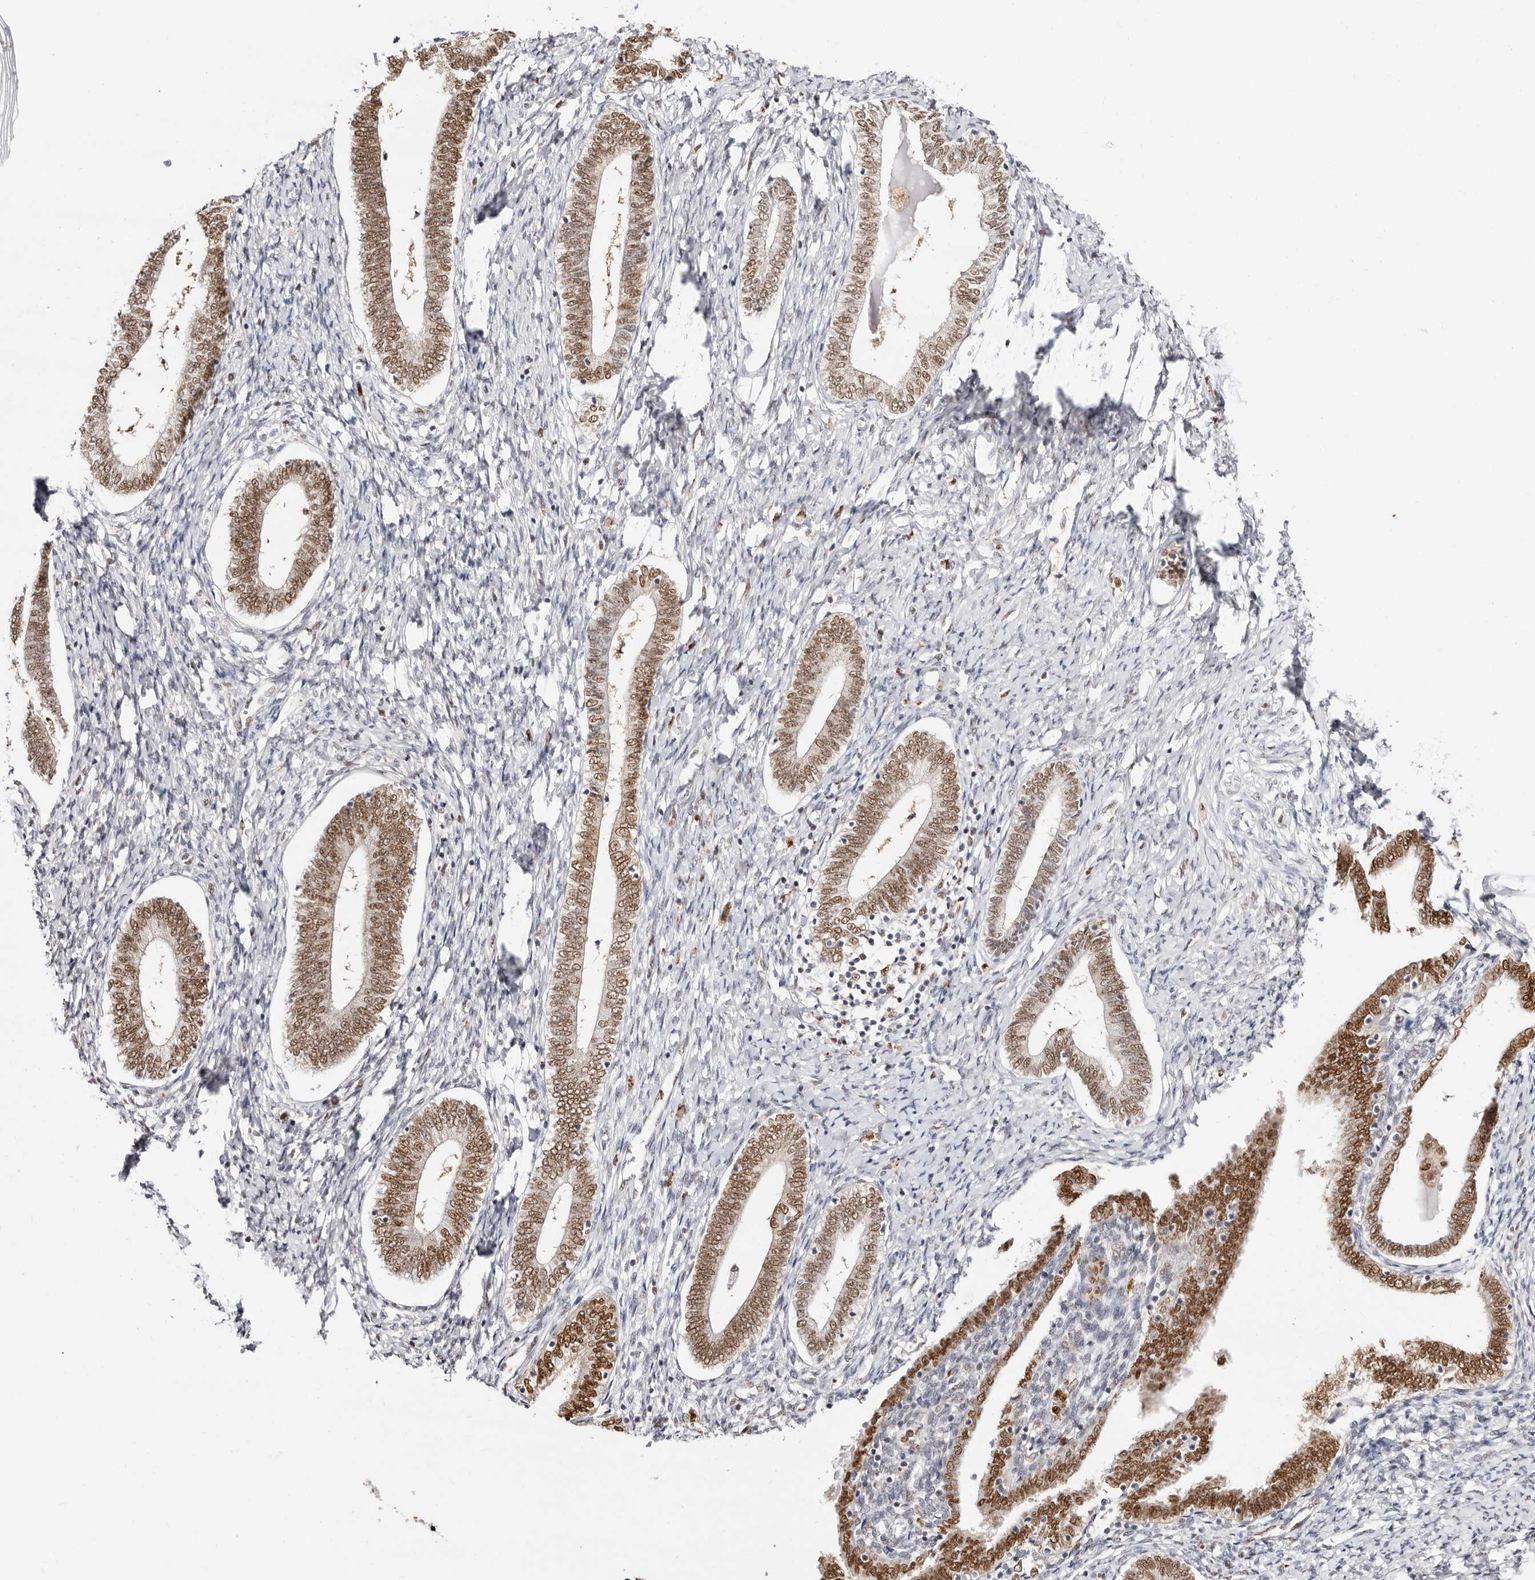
{"staining": {"intensity": "moderate", "quantity": "25%-75%", "location": "nuclear"}, "tissue": "endometrium", "cell_type": "Cells in endometrial stroma", "image_type": "normal", "snomed": [{"axis": "morphology", "description": "Normal tissue, NOS"}, {"axis": "topography", "description": "Endometrium"}], "caption": "Protein positivity by immunohistochemistry (IHC) shows moderate nuclear expression in about 25%-75% of cells in endometrial stroma in benign endometrium.", "gene": "TKT", "patient": {"sex": "female", "age": 72}}